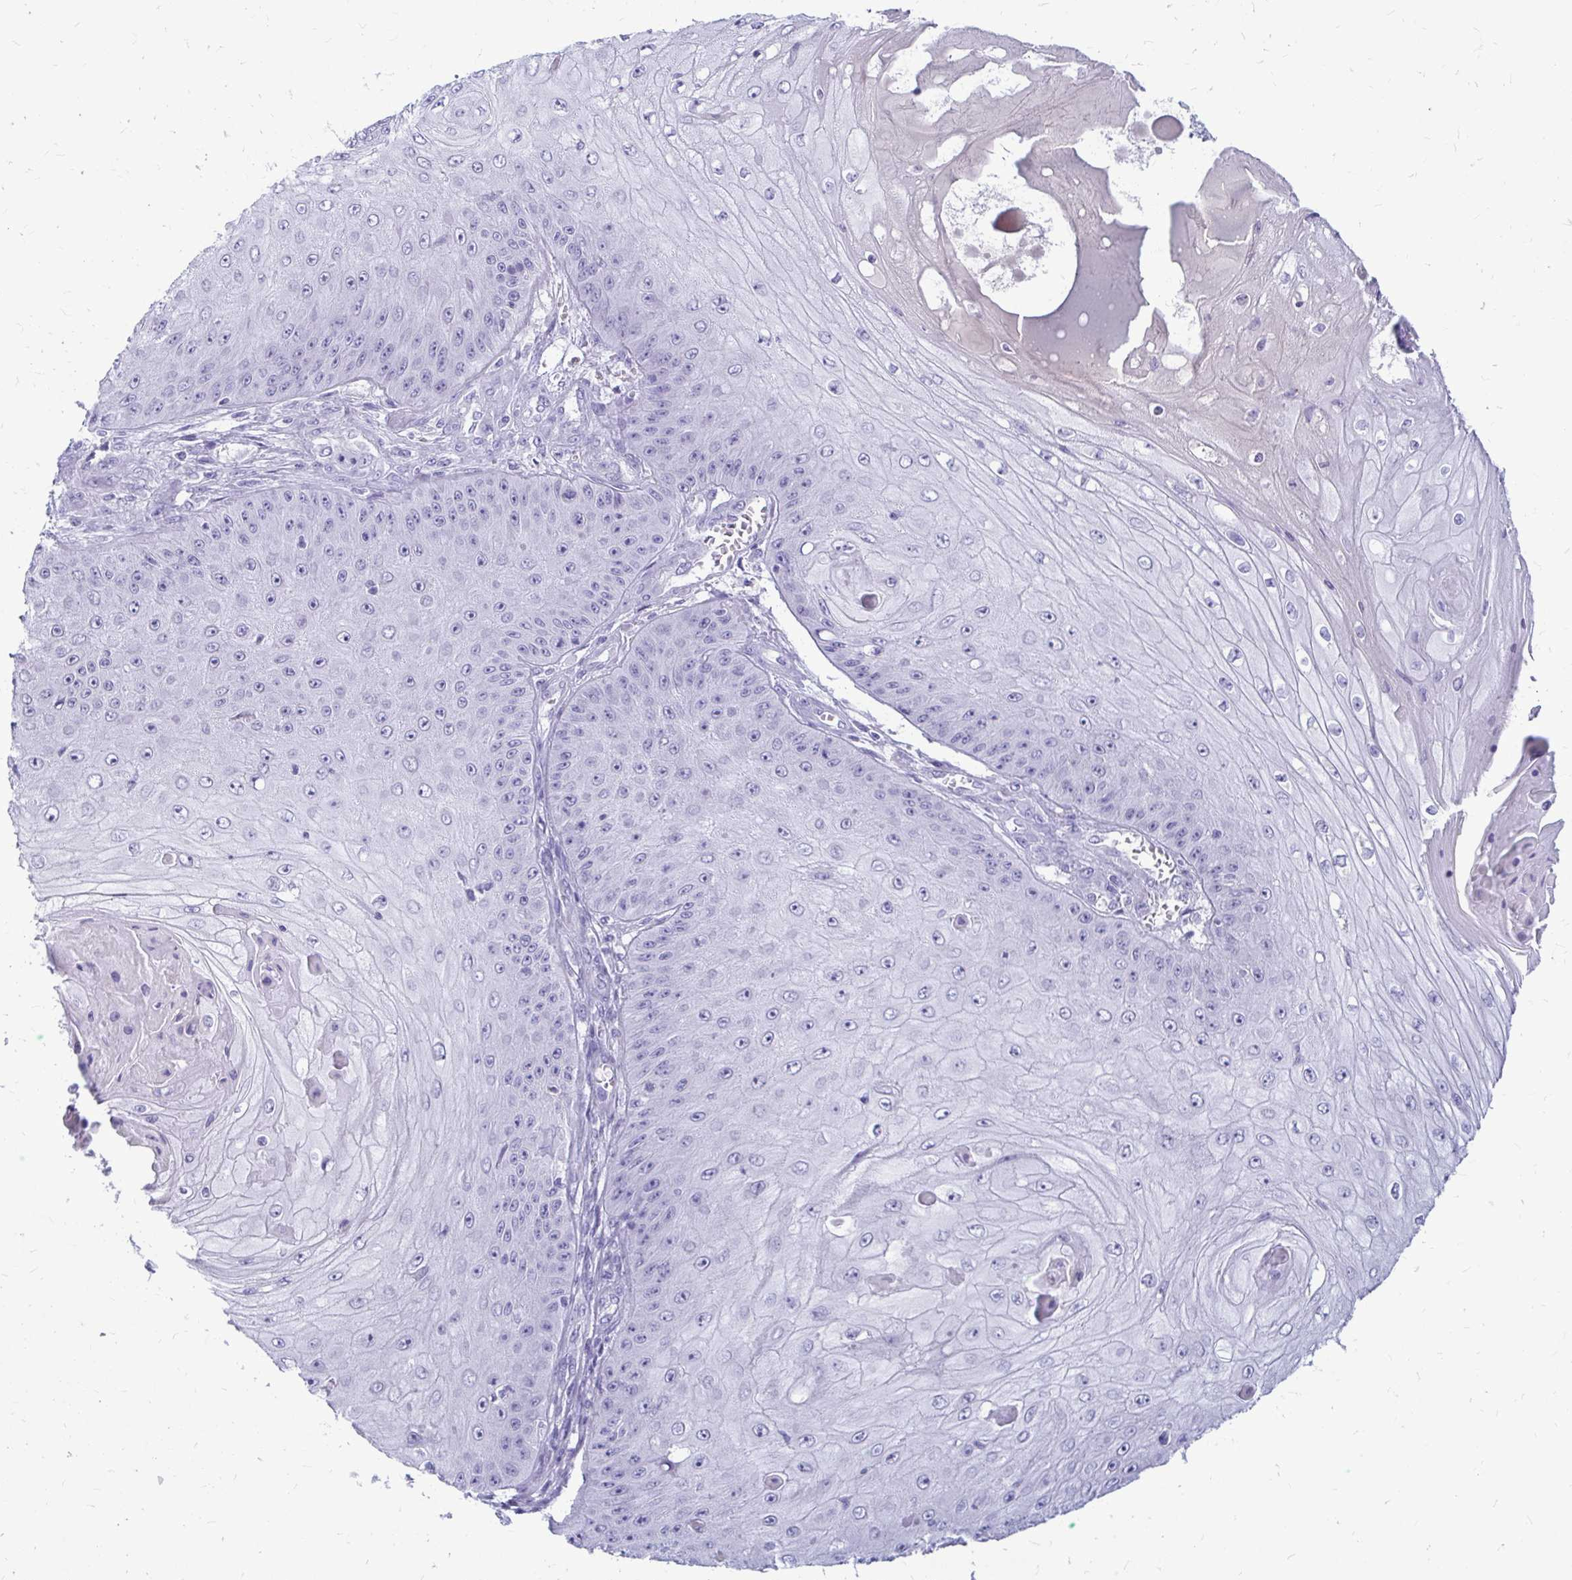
{"staining": {"intensity": "negative", "quantity": "none", "location": "none"}, "tissue": "skin cancer", "cell_type": "Tumor cells", "image_type": "cancer", "snomed": [{"axis": "morphology", "description": "Squamous cell carcinoma, NOS"}, {"axis": "topography", "description": "Skin"}], "caption": "Human skin squamous cell carcinoma stained for a protein using immunohistochemistry displays no staining in tumor cells.", "gene": "NANOGNB", "patient": {"sex": "male", "age": 70}}